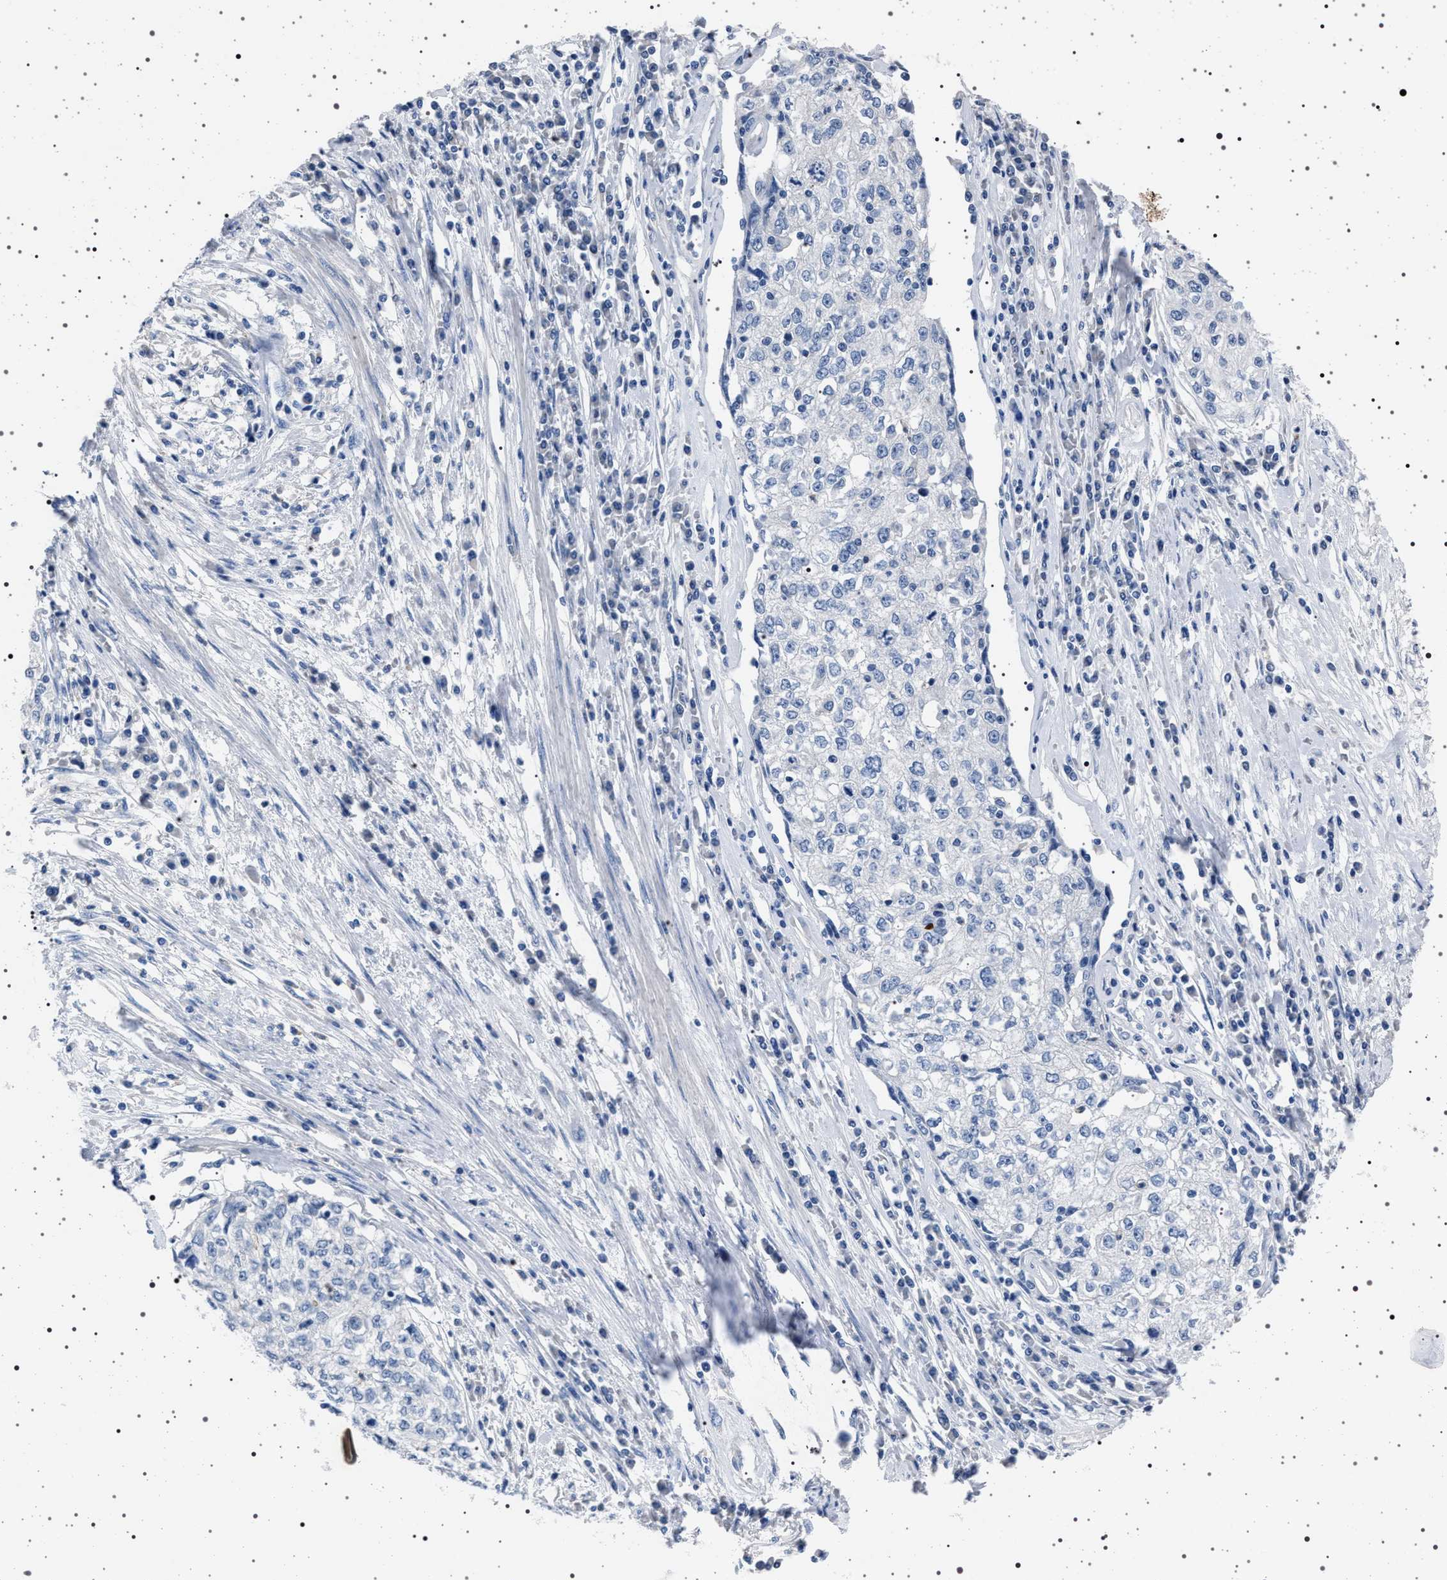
{"staining": {"intensity": "negative", "quantity": "none", "location": "none"}, "tissue": "cervical cancer", "cell_type": "Tumor cells", "image_type": "cancer", "snomed": [{"axis": "morphology", "description": "Squamous cell carcinoma, NOS"}, {"axis": "topography", "description": "Cervix"}], "caption": "Immunohistochemistry (IHC) of squamous cell carcinoma (cervical) shows no staining in tumor cells. (Brightfield microscopy of DAB (3,3'-diaminobenzidine) immunohistochemistry (IHC) at high magnification).", "gene": "NAT9", "patient": {"sex": "female", "age": 57}}